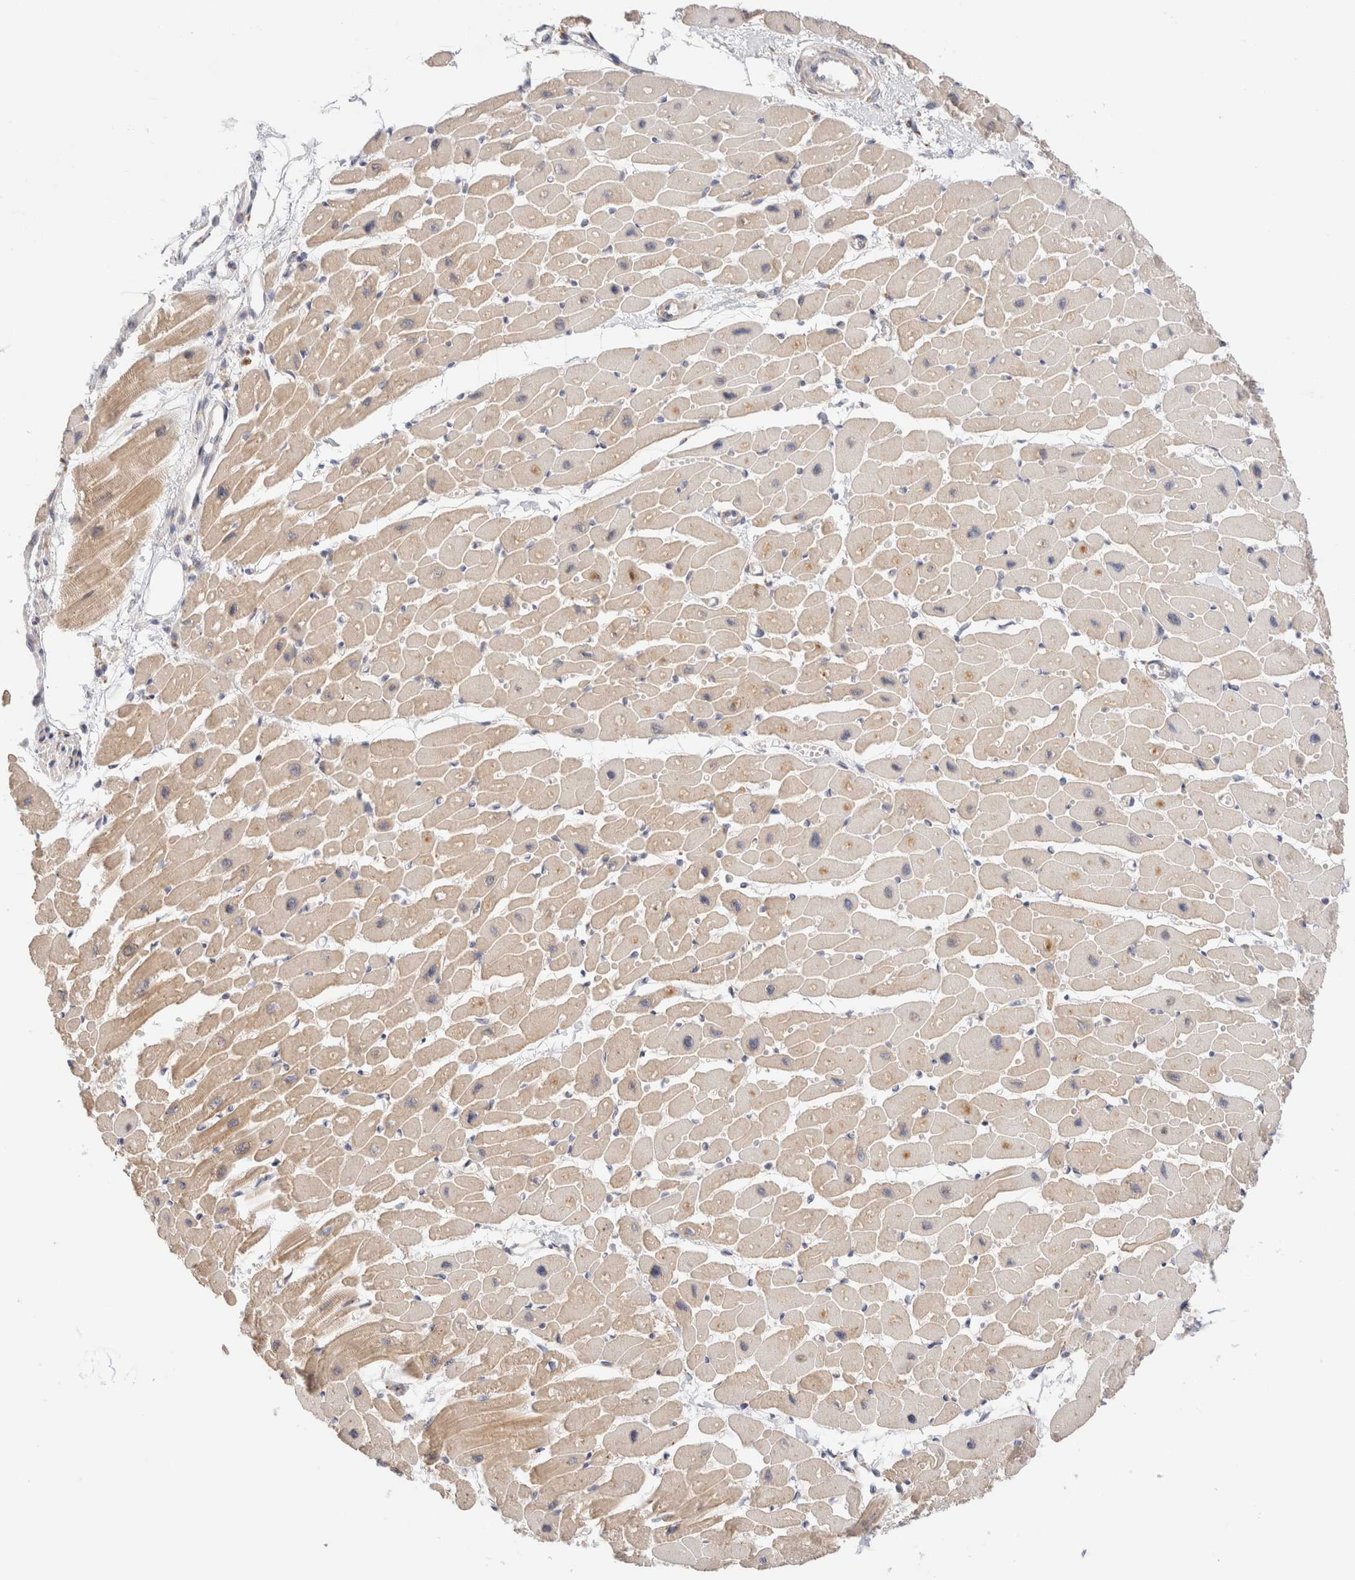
{"staining": {"intensity": "moderate", "quantity": ">75%", "location": "cytoplasmic/membranous"}, "tissue": "heart muscle", "cell_type": "Cardiomyocytes", "image_type": "normal", "snomed": [{"axis": "morphology", "description": "Normal tissue, NOS"}, {"axis": "topography", "description": "Heart"}], "caption": "Immunohistochemistry micrograph of benign heart muscle: human heart muscle stained using immunohistochemistry (IHC) demonstrates medium levels of moderate protein expression localized specifically in the cytoplasmic/membranous of cardiomyocytes, appearing as a cytoplasmic/membranous brown color.", "gene": "RABEP1", "patient": {"sex": "female", "age": 54}}